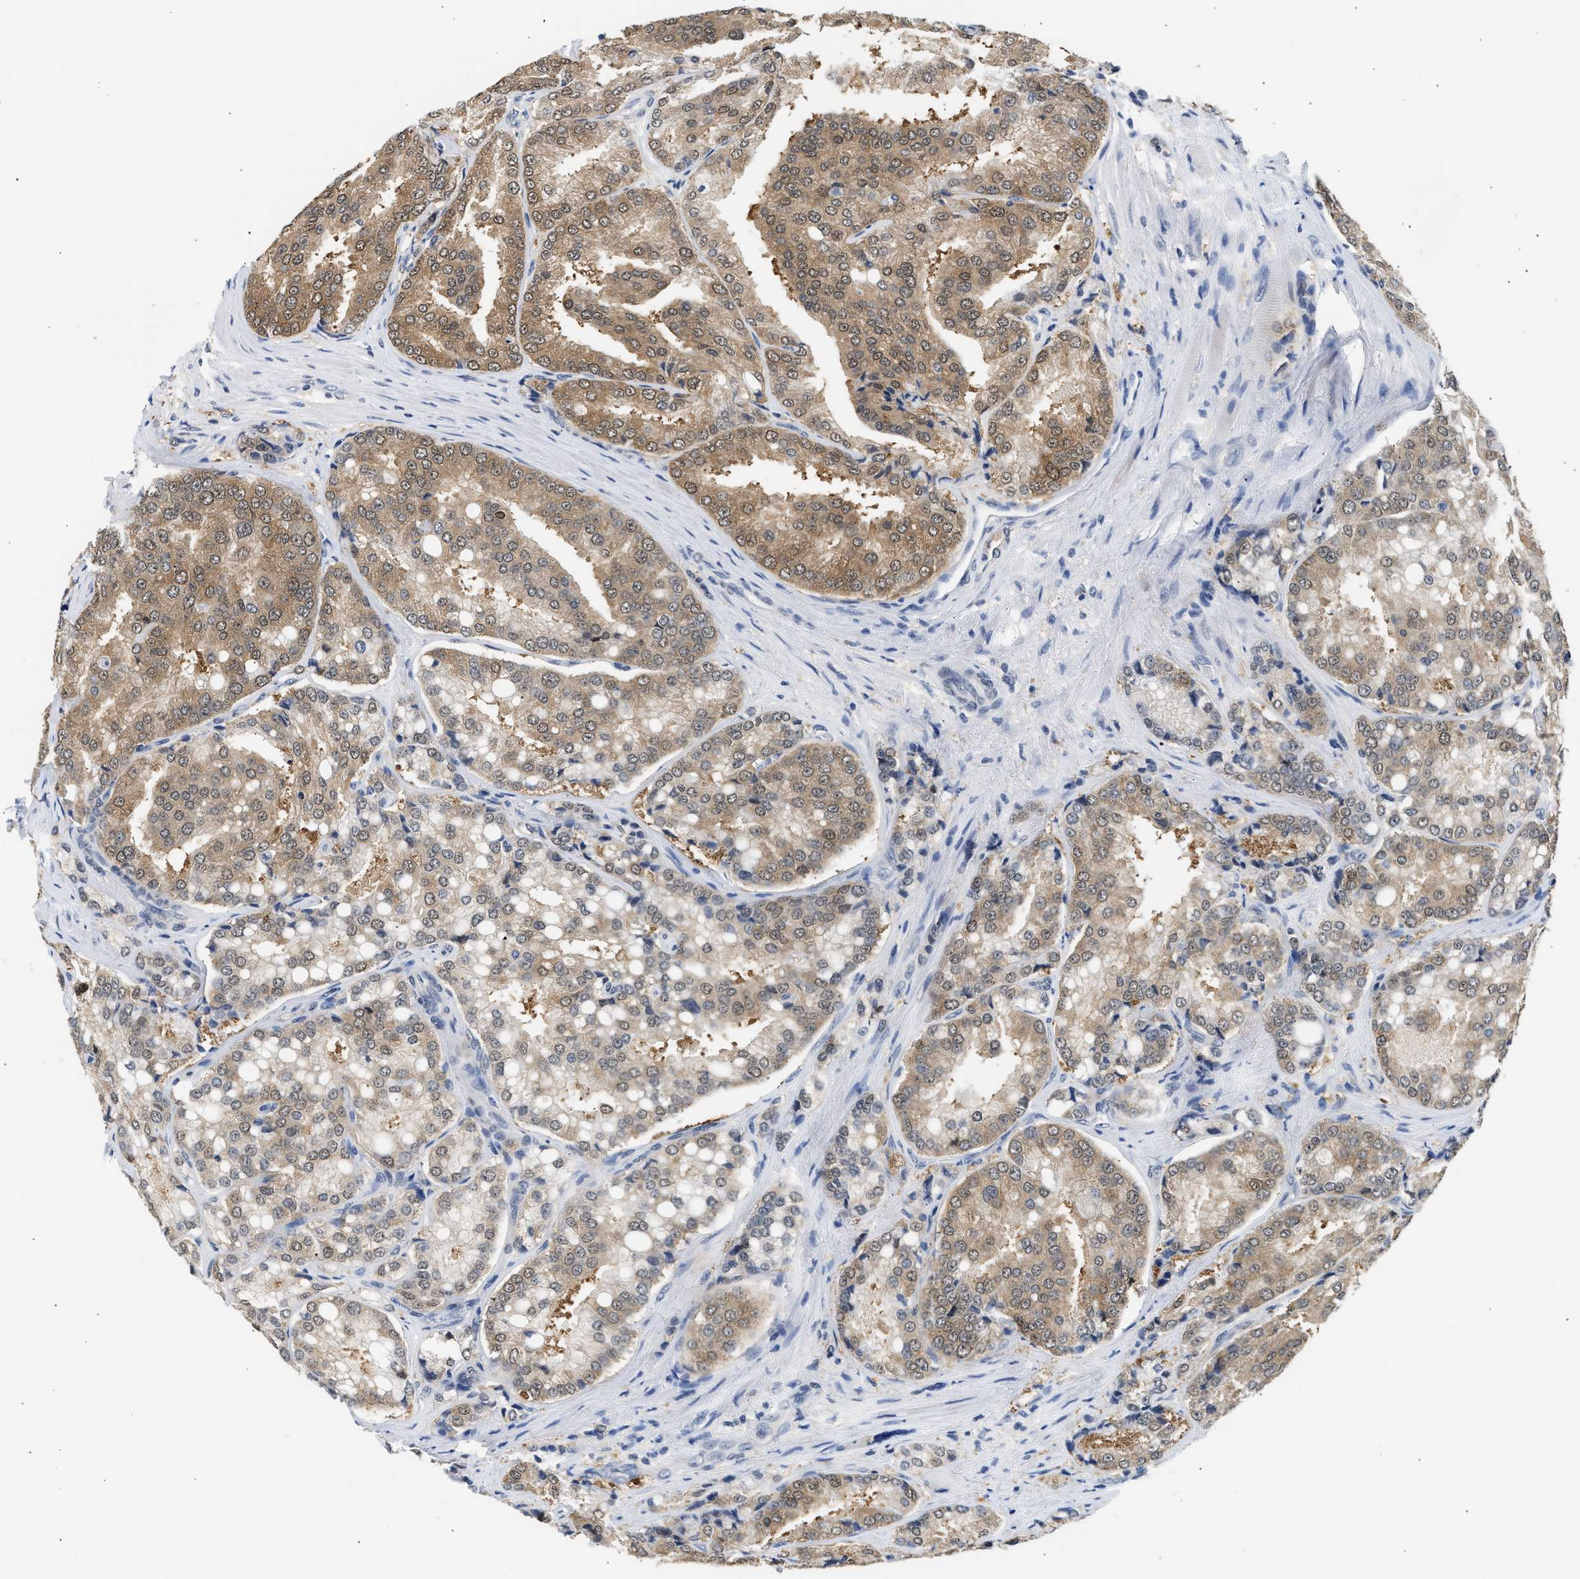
{"staining": {"intensity": "moderate", "quantity": ">75%", "location": "cytoplasmic/membranous,nuclear"}, "tissue": "prostate cancer", "cell_type": "Tumor cells", "image_type": "cancer", "snomed": [{"axis": "morphology", "description": "Adenocarcinoma, High grade"}, {"axis": "topography", "description": "Prostate"}], "caption": "Immunohistochemical staining of human prostate high-grade adenocarcinoma demonstrates medium levels of moderate cytoplasmic/membranous and nuclear protein positivity in approximately >75% of tumor cells. The protein of interest is shown in brown color, while the nuclei are stained blue.", "gene": "PPM1L", "patient": {"sex": "male", "age": 50}}